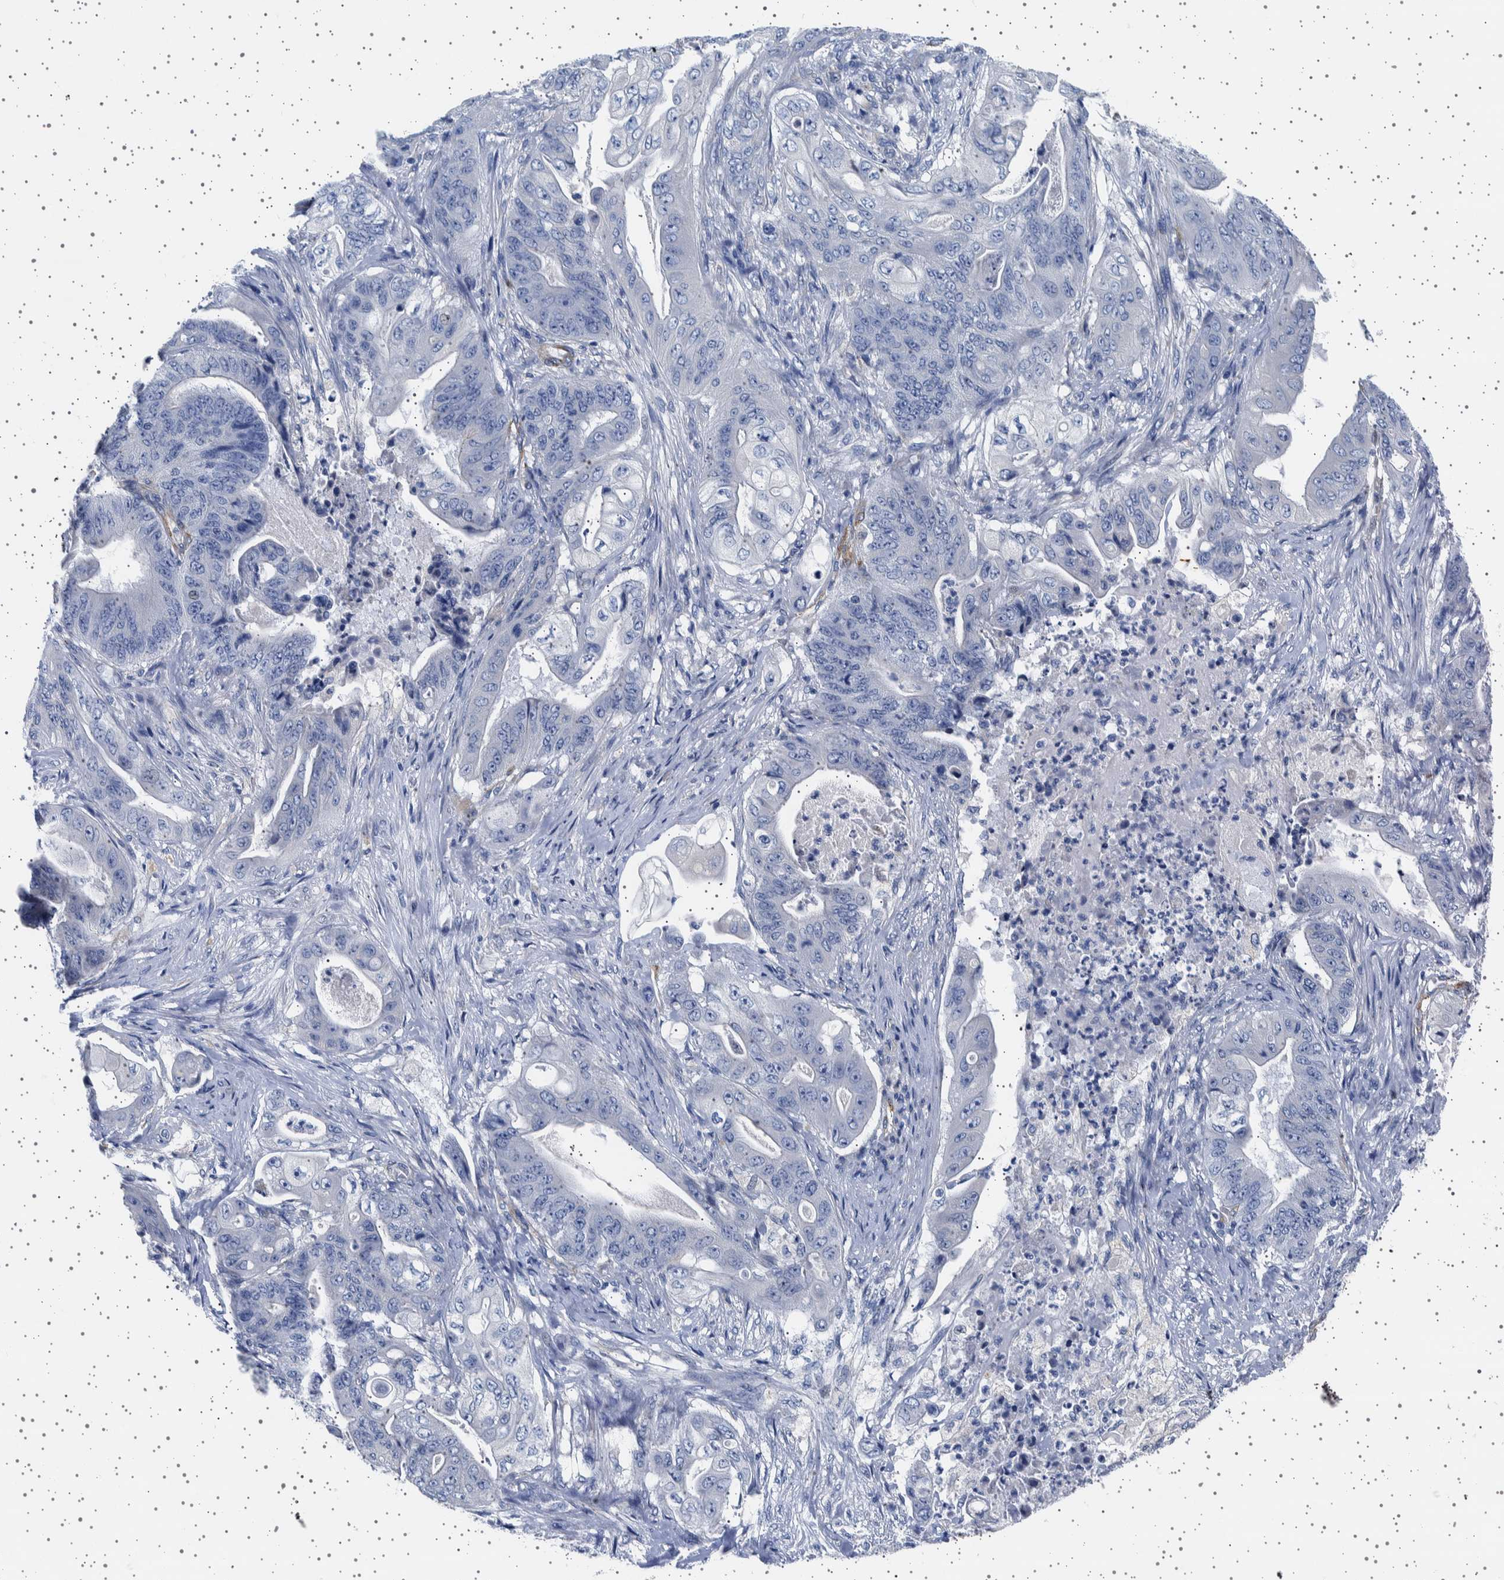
{"staining": {"intensity": "negative", "quantity": "none", "location": "none"}, "tissue": "stomach cancer", "cell_type": "Tumor cells", "image_type": "cancer", "snomed": [{"axis": "morphology", "description": "Adenocarcinoma, NOS"}, {"axis": "topography", "description": "Stomach"}], "caption": "Micrograph shows no significant protein positivity in tumor cells of adenocarcinoma (stomach). The staining was performed using DAB (3,3'-diaminobenzidine) to visualize the protein expression in brown, while the nuclei were stained in blue with hematoxylin (Magnification: 20x).", "gene": "SEPTIN4", "patient": {"sex": "female", "age": 73}}